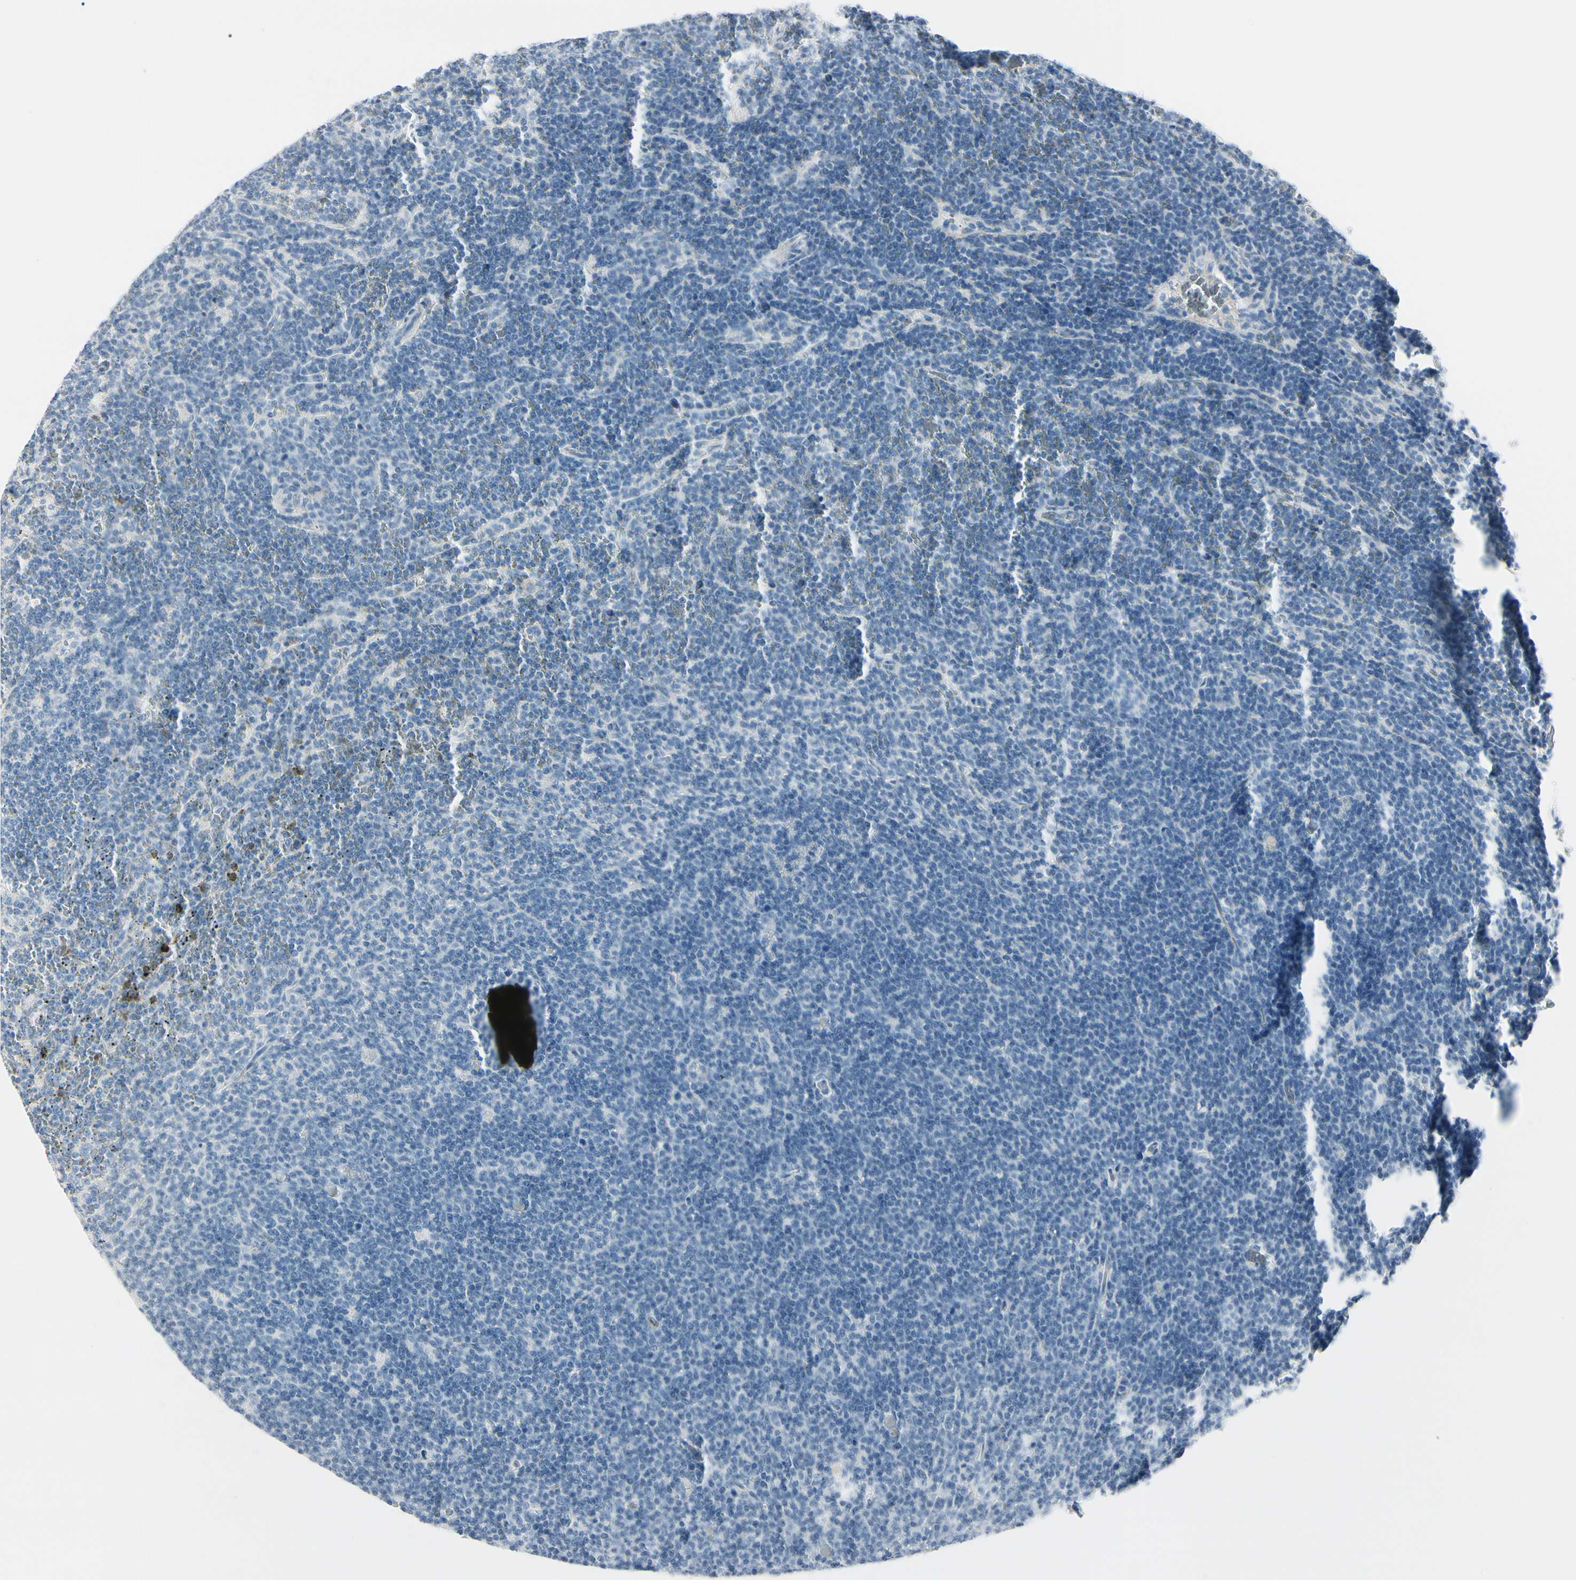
{"staining": {"intensity": "negative", "quantity": "none", "location": "none"}, "tissue": "lymphoma", "cell_type": "Tumor cells", "image_type": "cancer", "snomed": [{"axis": "morphology", "description": "Malignant lymphoma, non-Hodgkin's type, Low grade"}, {"axis": "topography", "description": "Spleen"}], "caption": "IHC of human lymphoma exhibits no positivity in tumor cells.", "gene": "CDHR5", "patient": {"sex": "female", "age": 50}}